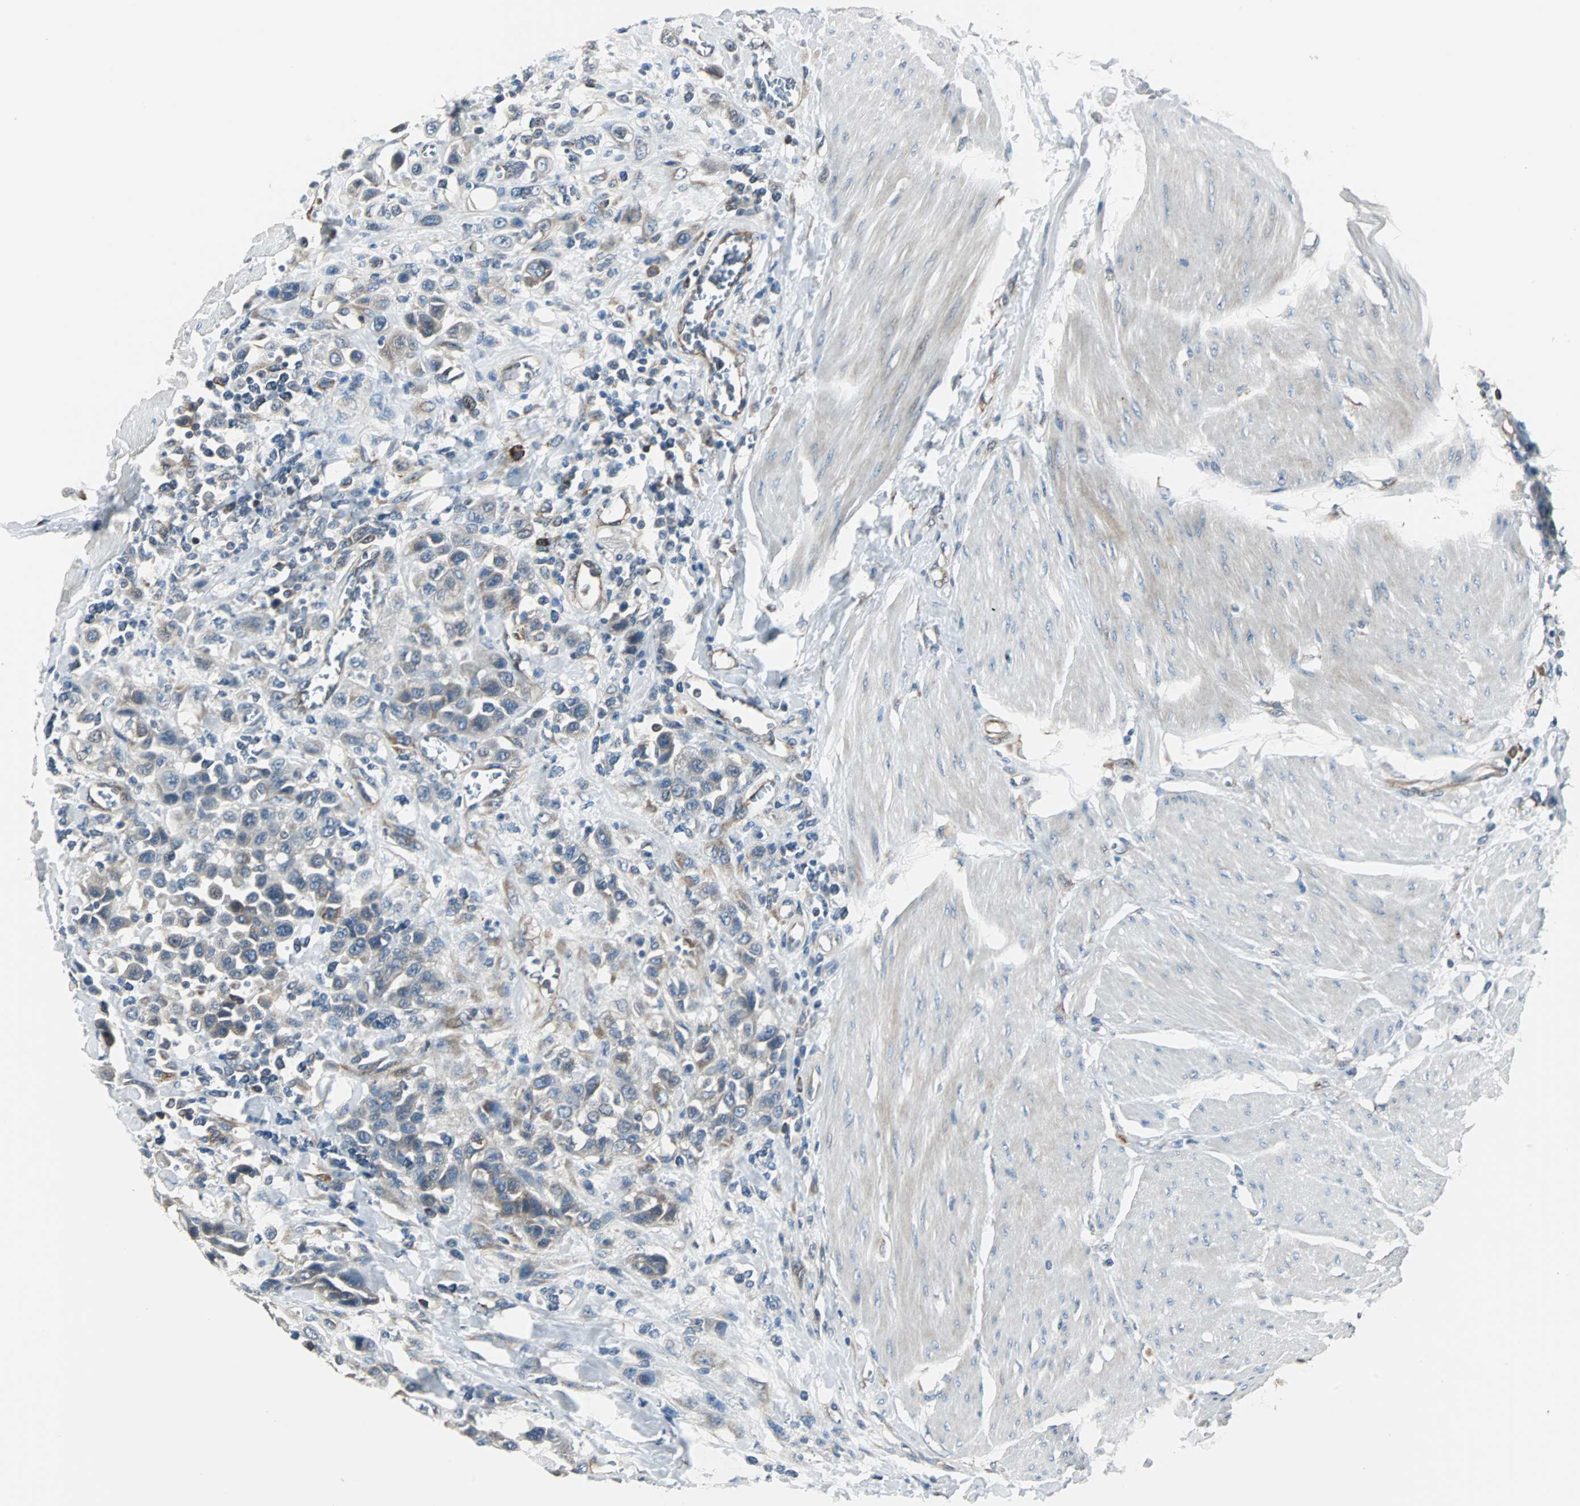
{"staining": {"intensity": "weak", "quantity": "<25%", "location": "cytoplasmic/membranous"}, "tissue": "urothelial cancer", "cell_type": "Tumor cells", "image_type": "cancer", "snomed": [{"axis": "morphology", "description": "Urothelial carcinoma, High grade"}, {"axis": "topography", "description": "Urinary bladder"}], "caption": "Histopathology image shows no protein staining in tumor cells of urothelial cancer tissue.", "gene": "CHP1", "patient": {"sex": "male", "age": 50}}